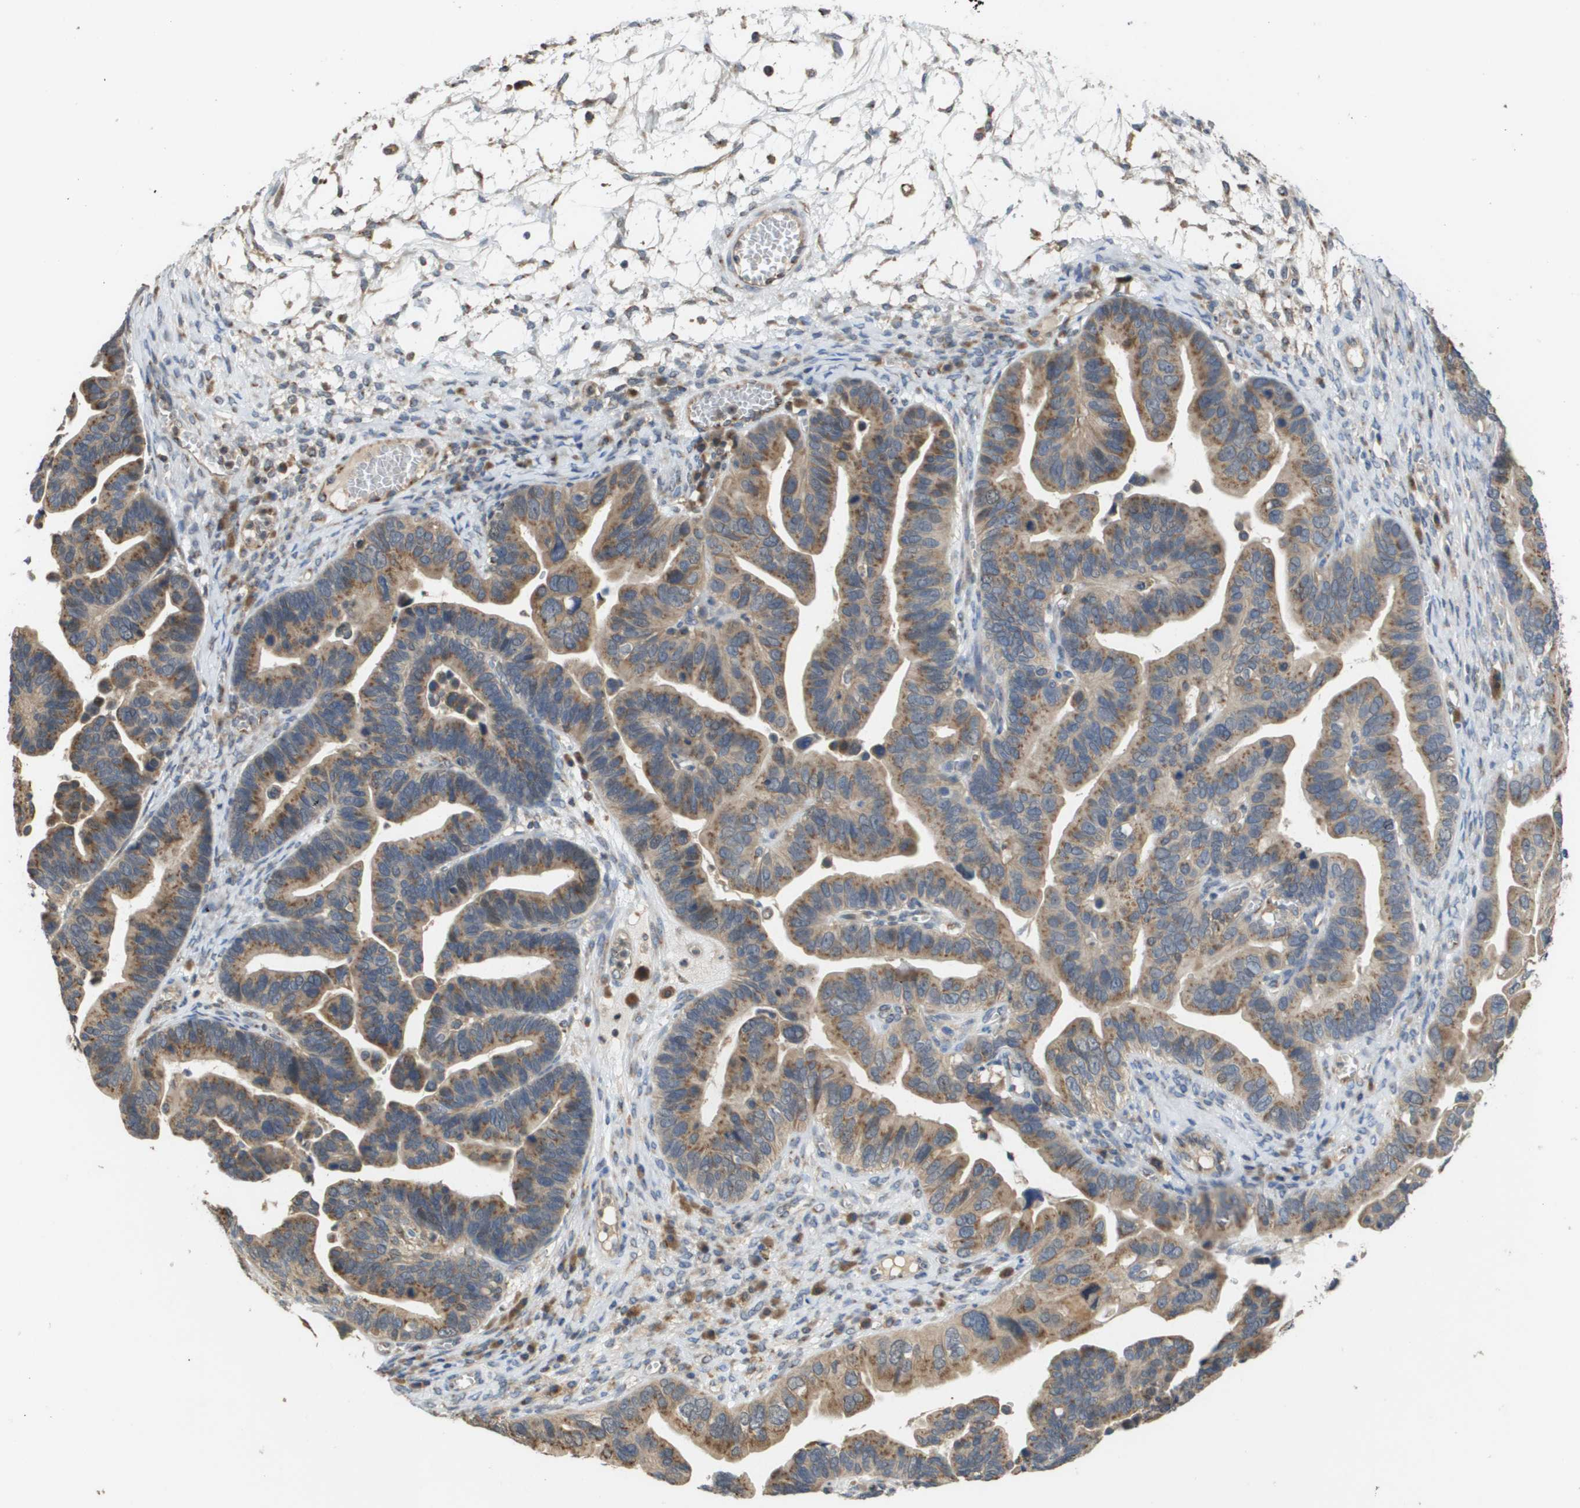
{"staining": {"intensity": "moderate", "quantity": ">75%", "location": "cytoplasmic/membranous"}, "tissue": "ovarian cancer", "cell_type": "Tumor cells", "image_type": "cancer", "snomed": [{"axis": "morphology", "description": "Cystadenocarcinoma, serous, NOS"}, {"axis": "topography", "description": "Ovary"}], "caption": "There is medium levels of moderate cytoplasmic/membranous positivity in tumor cells of ovarian cancer, as demonstrated by immunohistochemical staining (brown color).", "gene": "PCK1", "patient": {"sex": "female", "age": 56}}